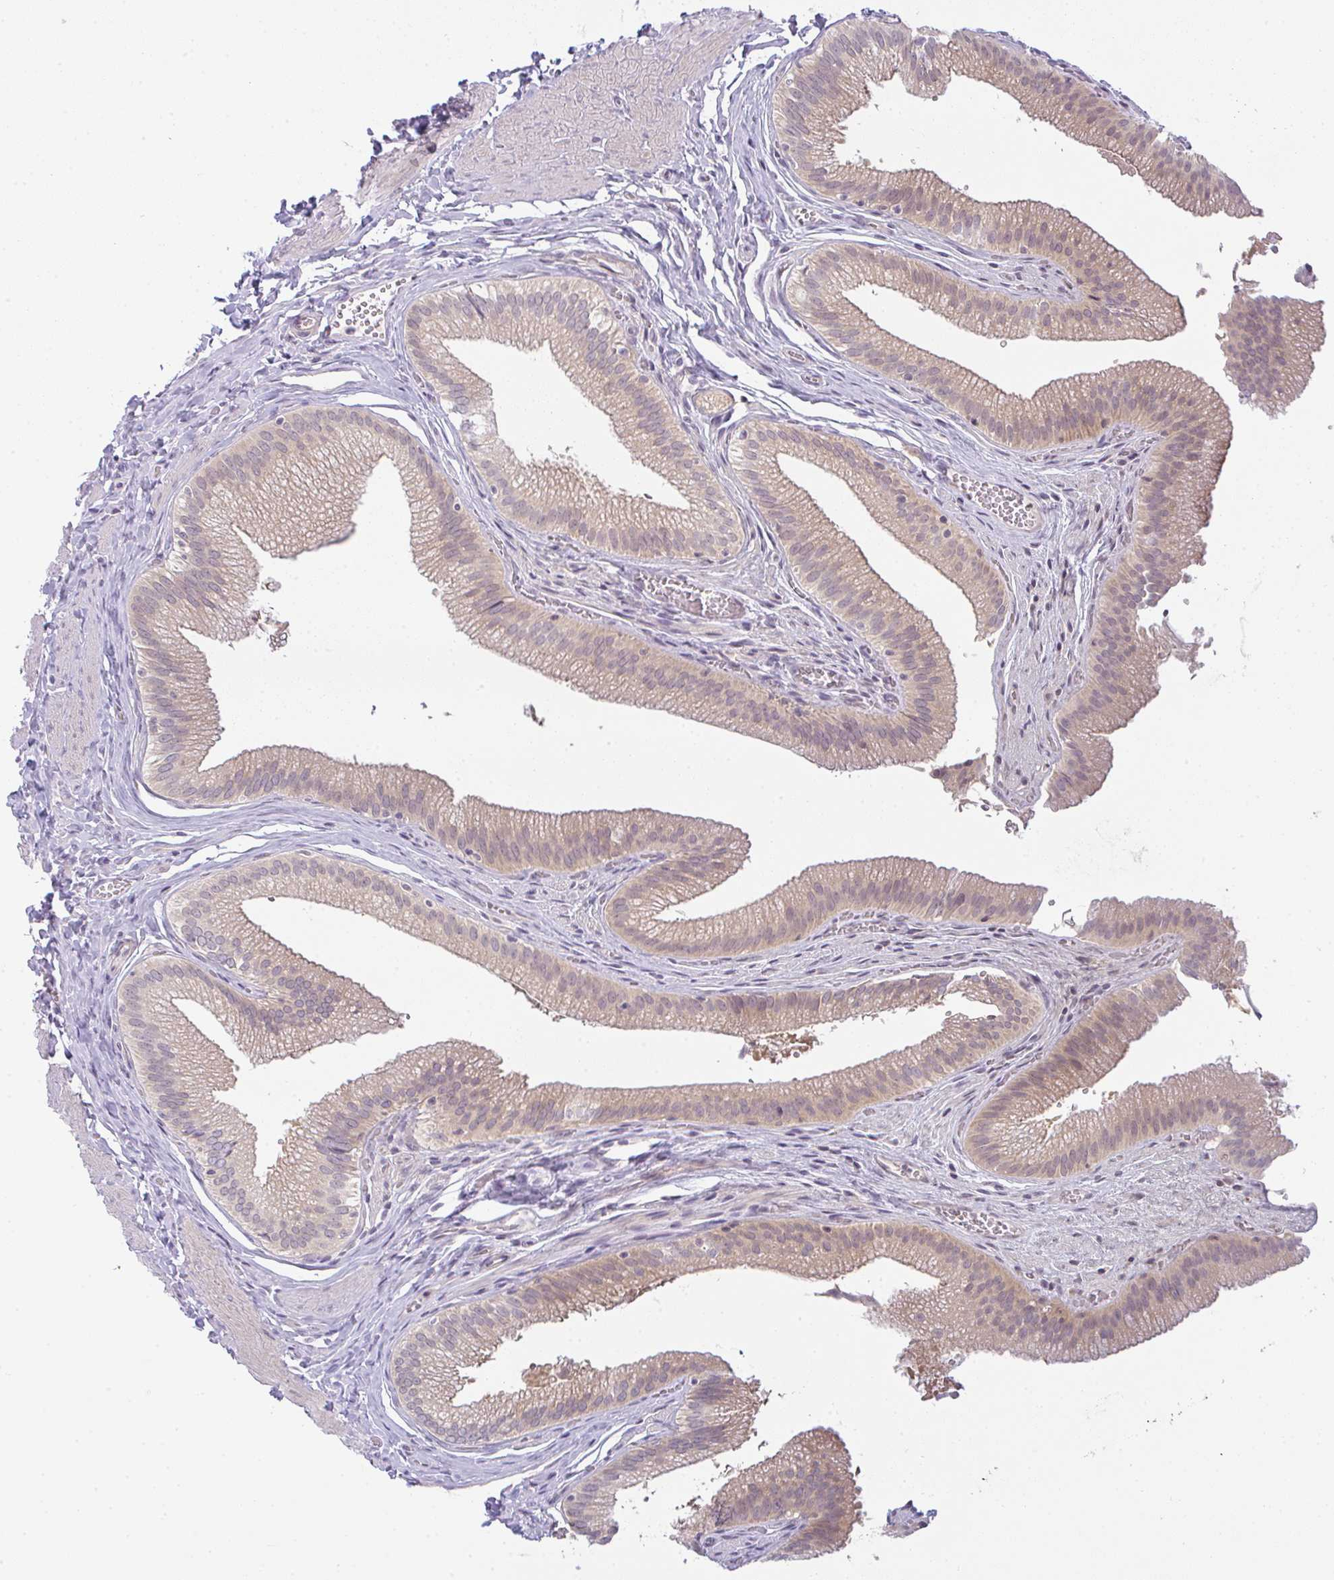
{"staining": {"intensity": "weak", "quantity": ">75%", "location": "cytoplasmic/membranous"}, "tissue": "gallbladder", "cell_type": "Glandular cells", "image_type": "normal", "snomed": [{"axis": "morphology", "description": "Normal tissue, NOS"}, {"axis": "topography", "description": "Gallbladder"}, {"axis": "topography", "description": "Peripheral nerve tissue"}], "caption": "Weak cytoplasmic/membranous expression is appreciated in approximately >75% of glandular cells in benign gallbladder.", "gene": "CSE1L", "patient": {"sex": "male", "age": 17}}